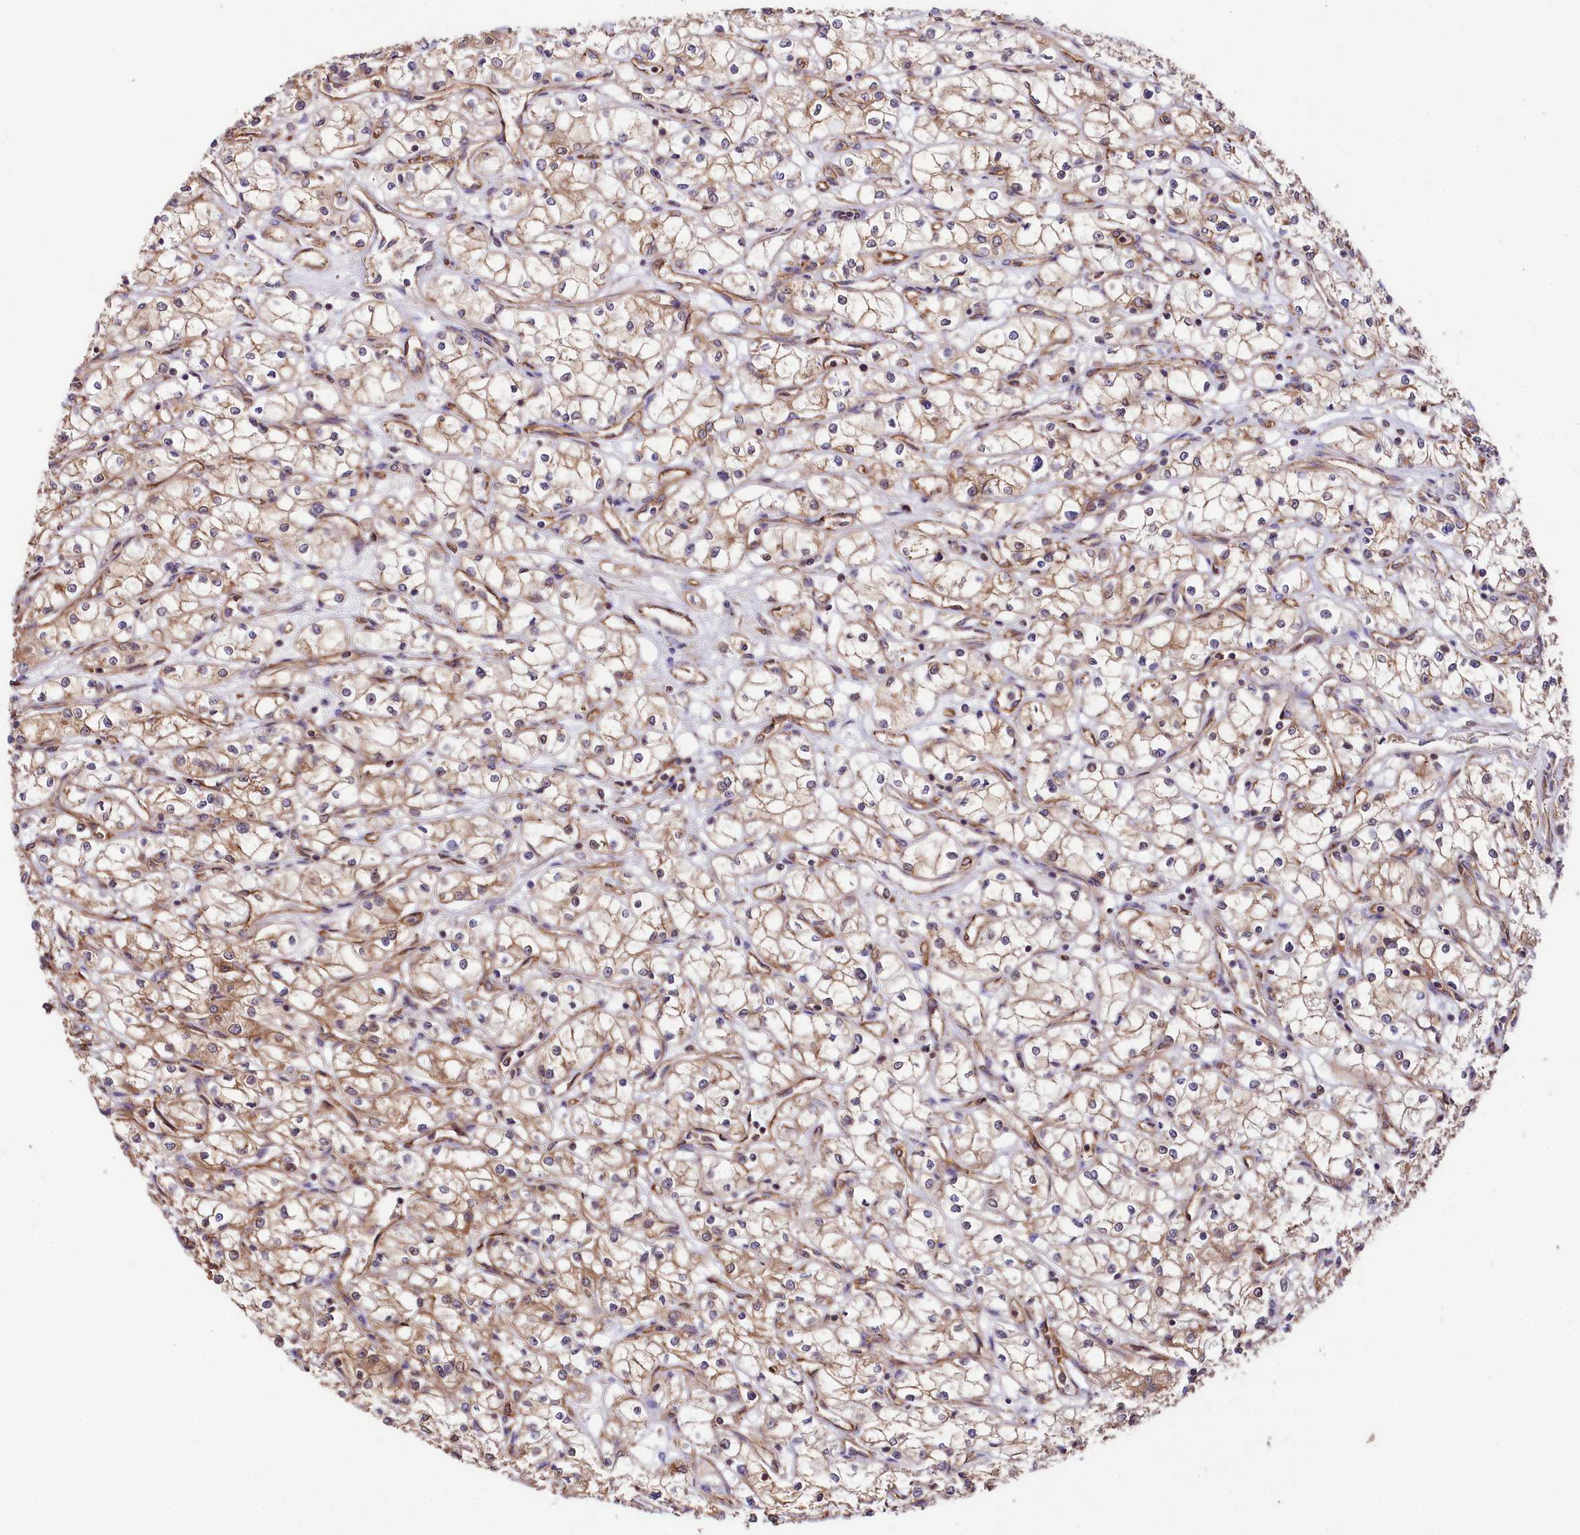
{"staining": {"intensity": "moderate", "quantity": ">75%", "location": "cytoplasmic/membranous"}, "tissue": "renal cancer", "cell_type": "Tumor cells", "image_type": "cancer", "snomed": [{"axis": "morphology", "description": "Adenocarcinoma, NOS"}, {"axis": "topography", "description": "Kidney"}], "caption": "Adenocarcinoma (renal) stained with a protein marker shows moderate staining in tumor cells.", "gene": "CEP295", "patient": {"sex": "male", "age": 59}}